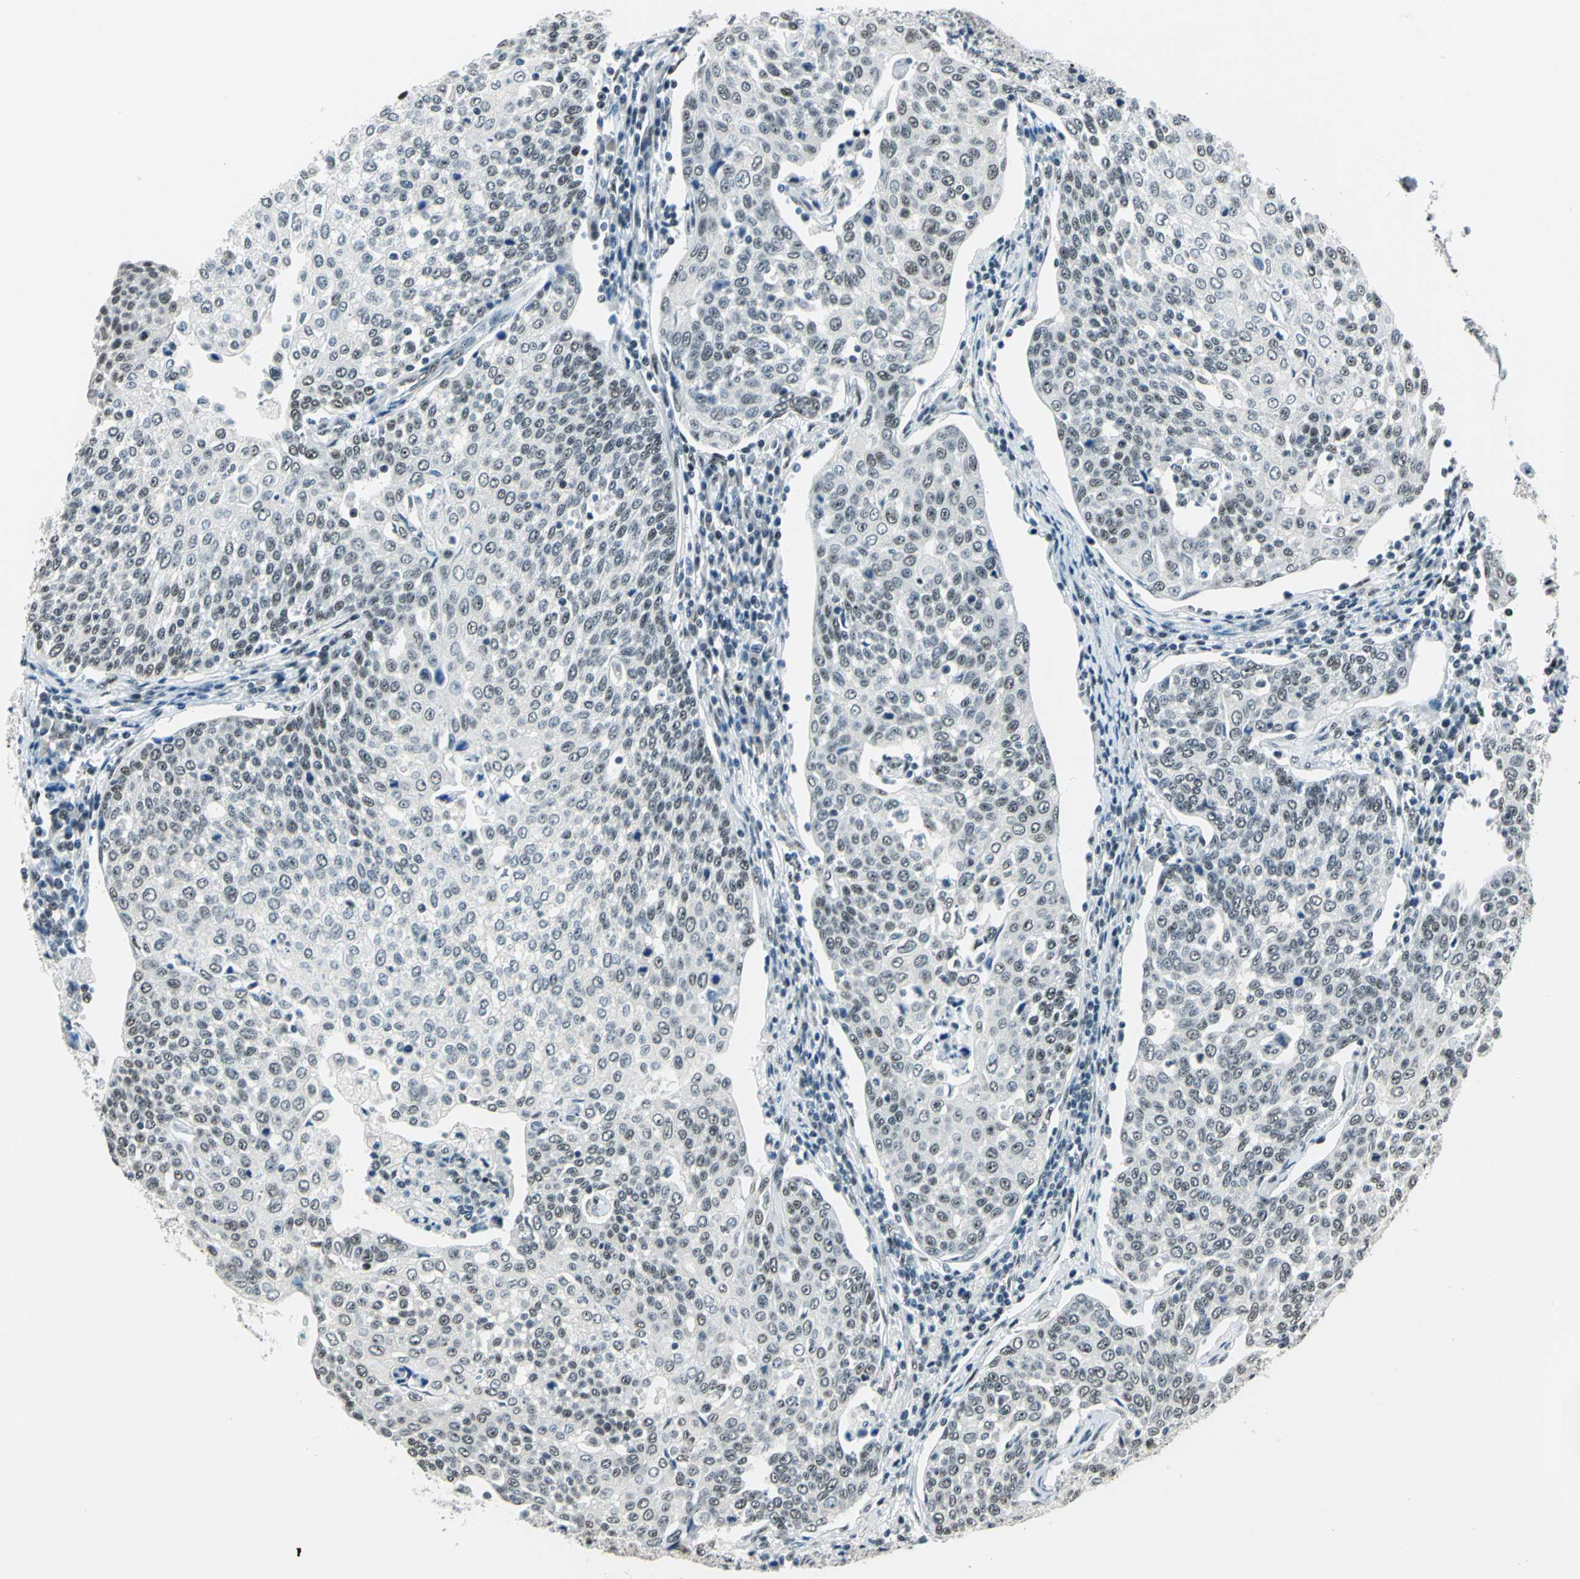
{"staining": {"intensity": "weak", "quantity": ">75%", "location": "nuclear"}, "tissue": "cervical cancer", "cell_type": "Tumor cells", "image_type": "cancer", "snomed": [{"axis": "morphology", "description": "Squamous cell carcinoma, NOS"}, {"axis": "topography", "description": "Cervix"}], "caption": "Cervical squamous cell carcinoma stained for a protein (brown) reveals weak nuclear positive staining in about >75% of tumor cells.", "gene": "KAT6B", "patient": {"sex": "female", "age": 34}}